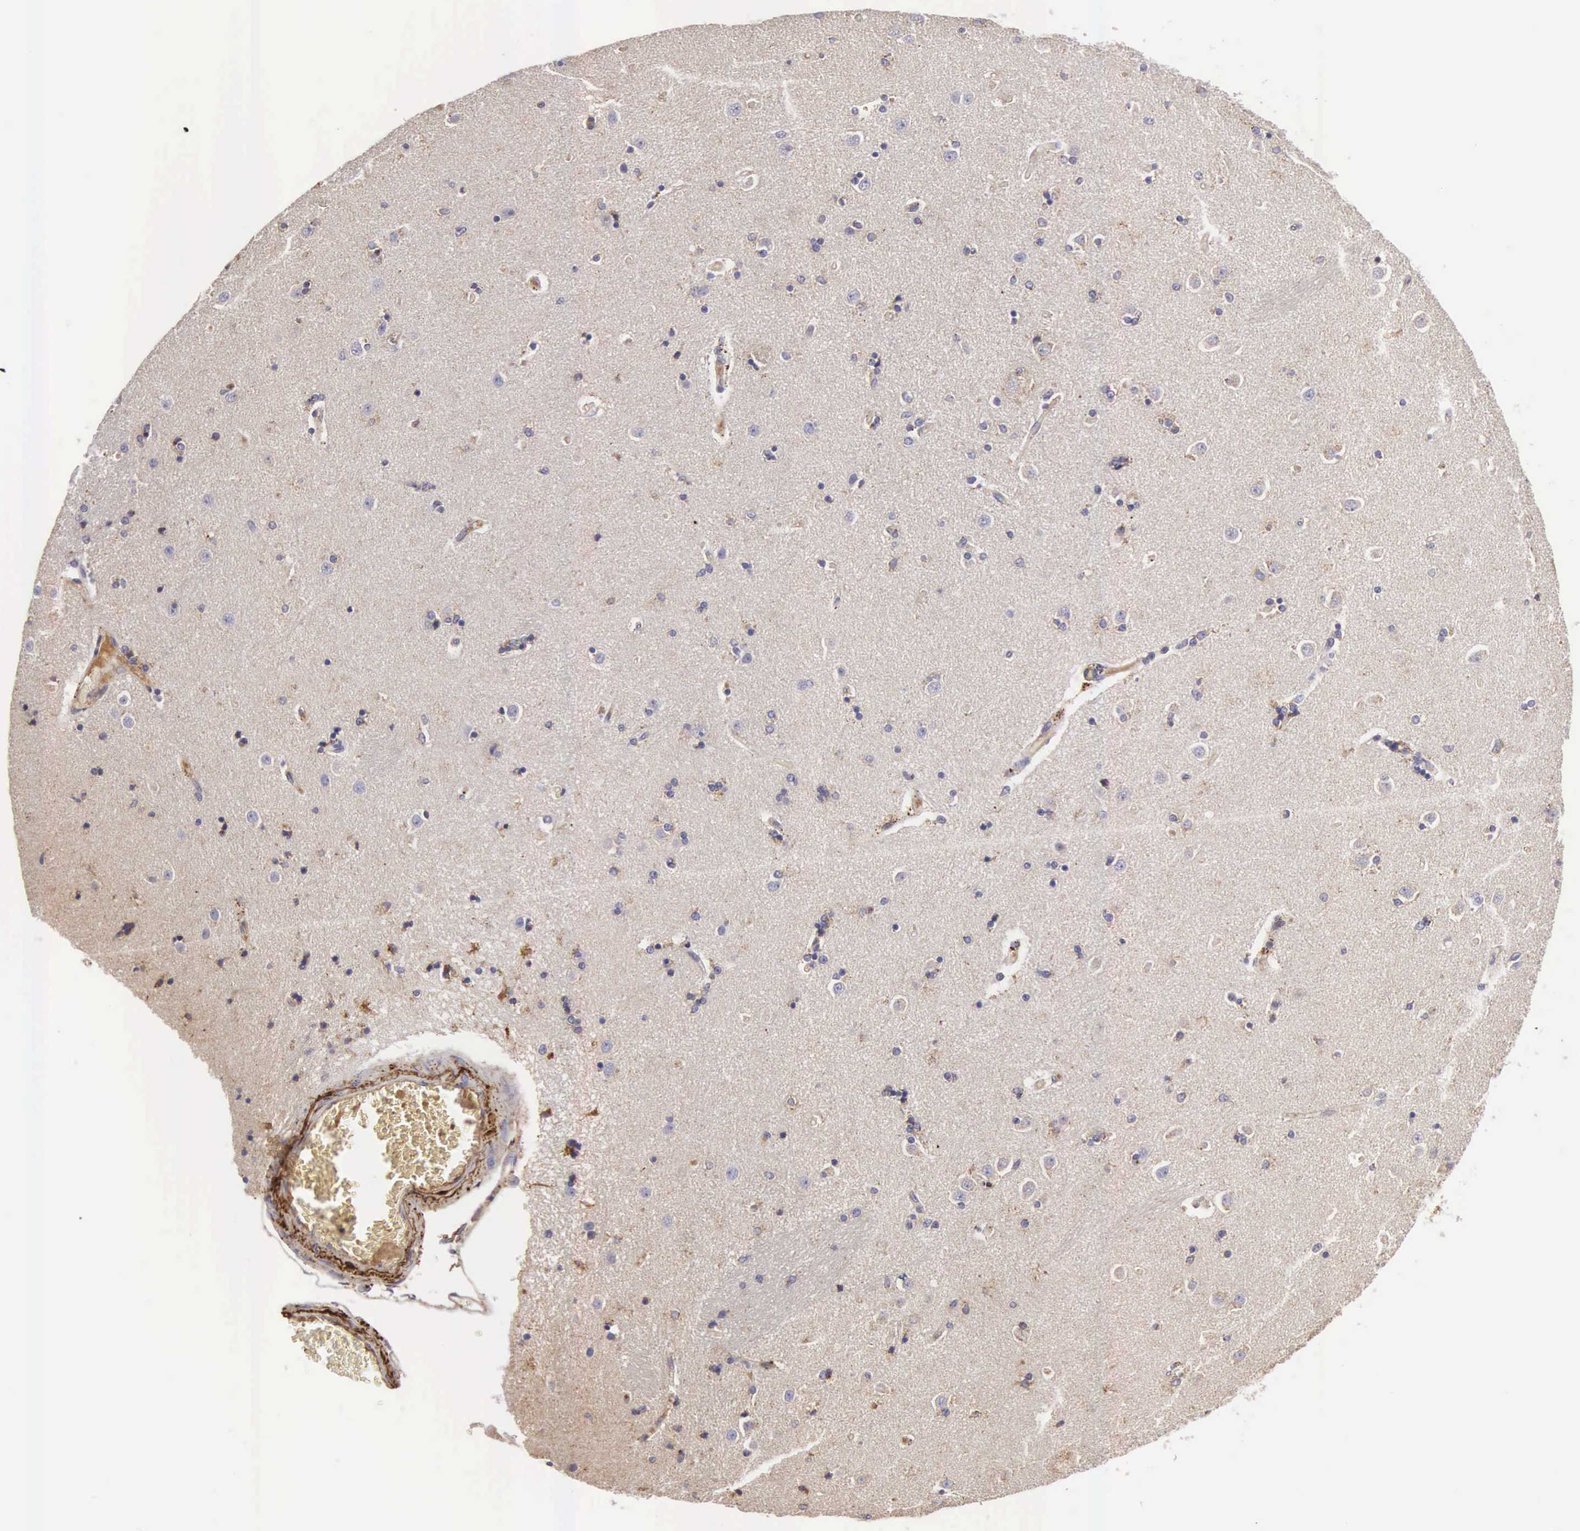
{"staining": {"intensity": "weak", "quantity": "25%-75%", "location": "cytoplasmic/membranous"}, "tissue": "caudate", "cell_type": "Glial cells", "image_type": "normal", "snomed": [{"axis": "morphology", "description": "Normal tissue, NOS"}, {"axis": "topography", "description": "Lateral ventricle wall"}], "caption": "IHC staining of unremarkable caudate, which exhibits low levels of weak cytoplasmic/membranous expression in approximately 25%-75% of glial cells indicating weak cytoplasmic/membranous protein expression. The staining was performed using DAB (brown) for protein detection and nuclei were counterstained in hematoxylin (blue).", "gene": "CLU", "patient": {"sex": "female", "age": 54}}